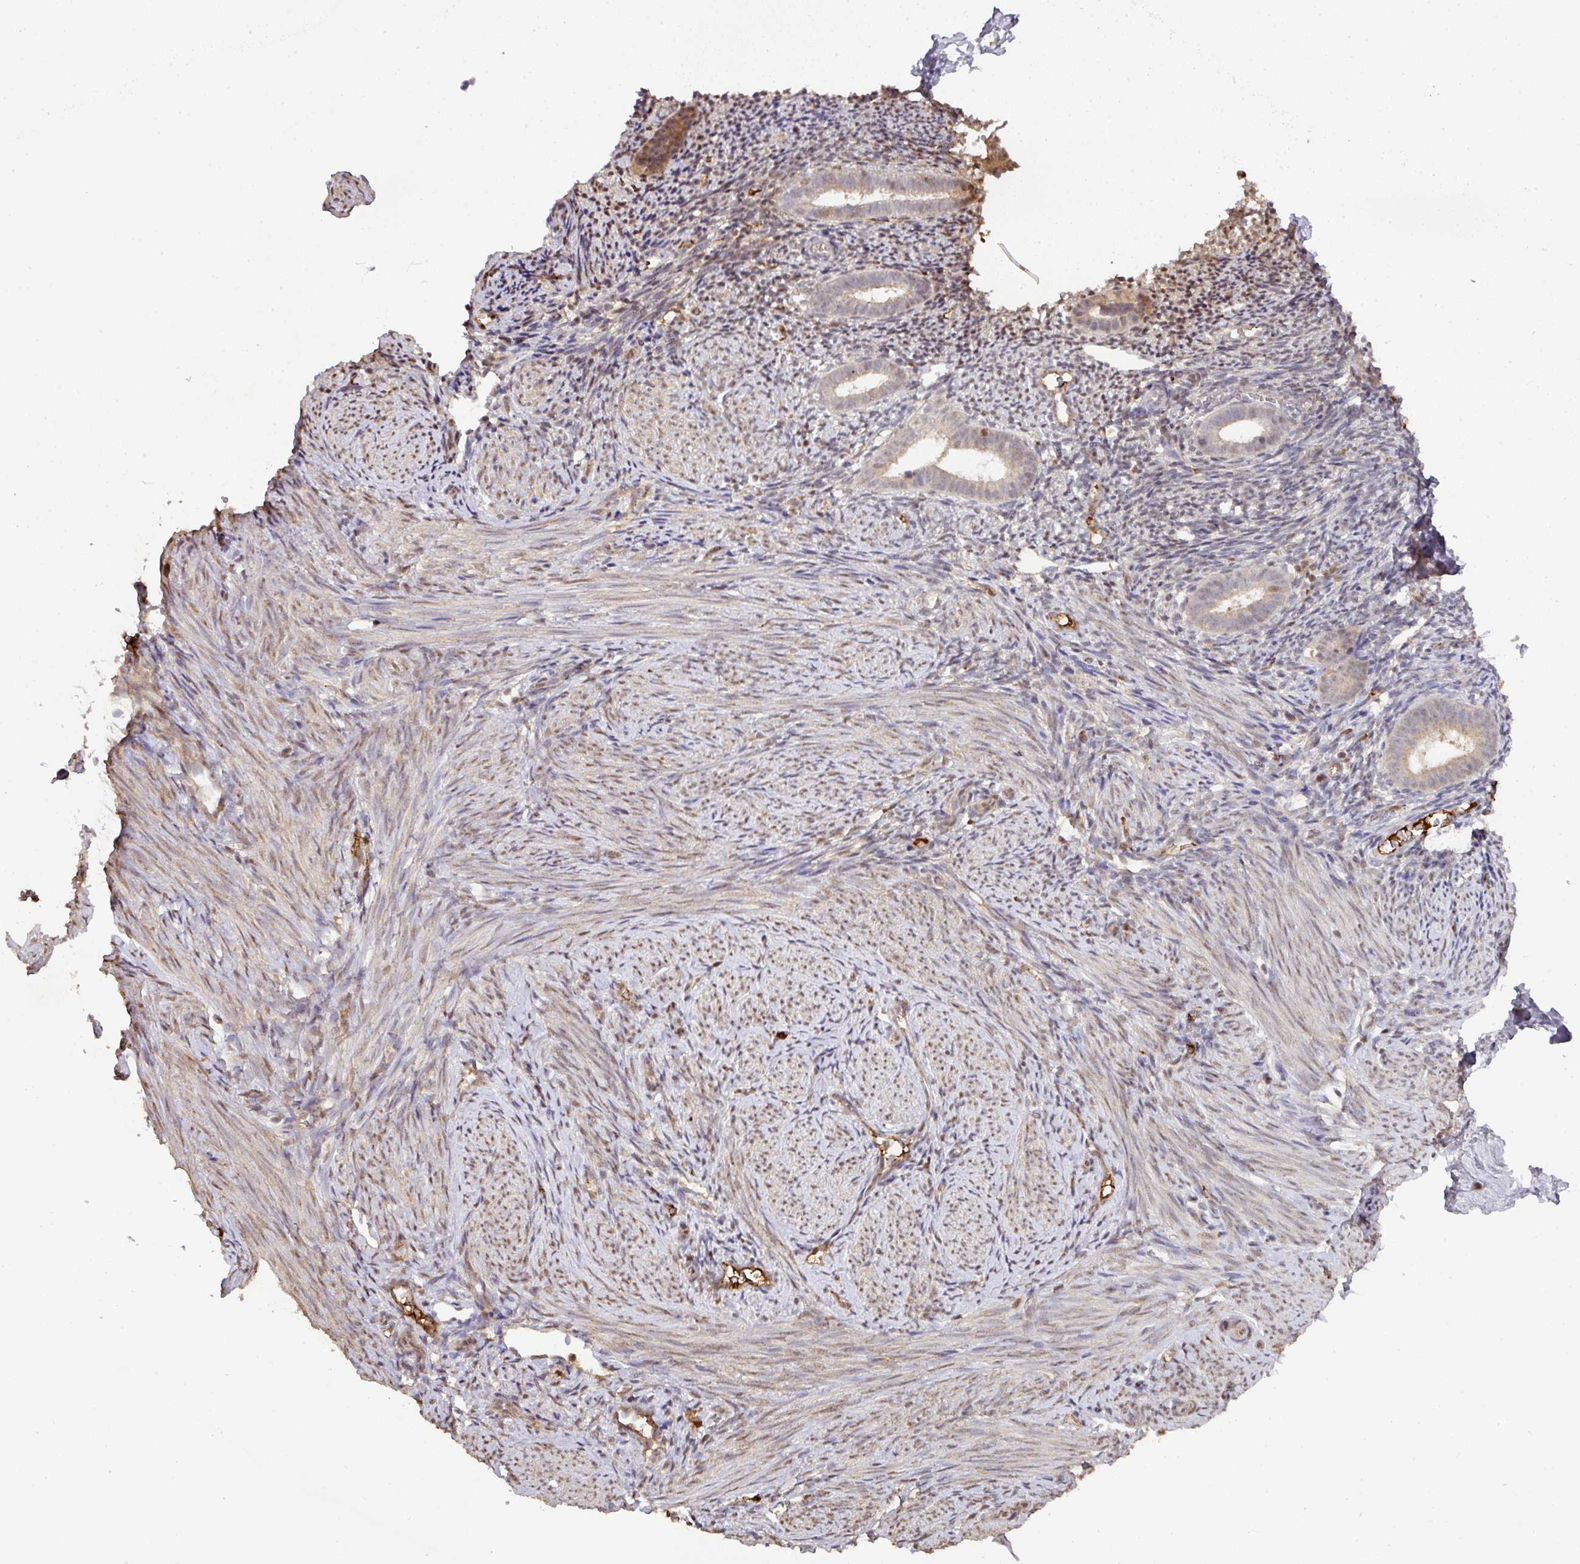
{"staining": {"intensity": "moderate", "quantity": "25%-75%", "location": "nuclear"}, "tissue": "endometrium", "cell_type": "Cells in endometrial stroma", "image_type": "normal", "snomed": [{"axis": "morphology", "description": "Normal tissue, NOS"}, {"axis": "topography", "description": "Endometrium"}], "caption": "This is a photomicrograph of immunohistochemistry staining of benign endometrium, which shows moderate positivity in the nuclear of cells in endometrial stroma.", "gene": "RANBP9", "patient": {"sex": "female", "age": 39}}